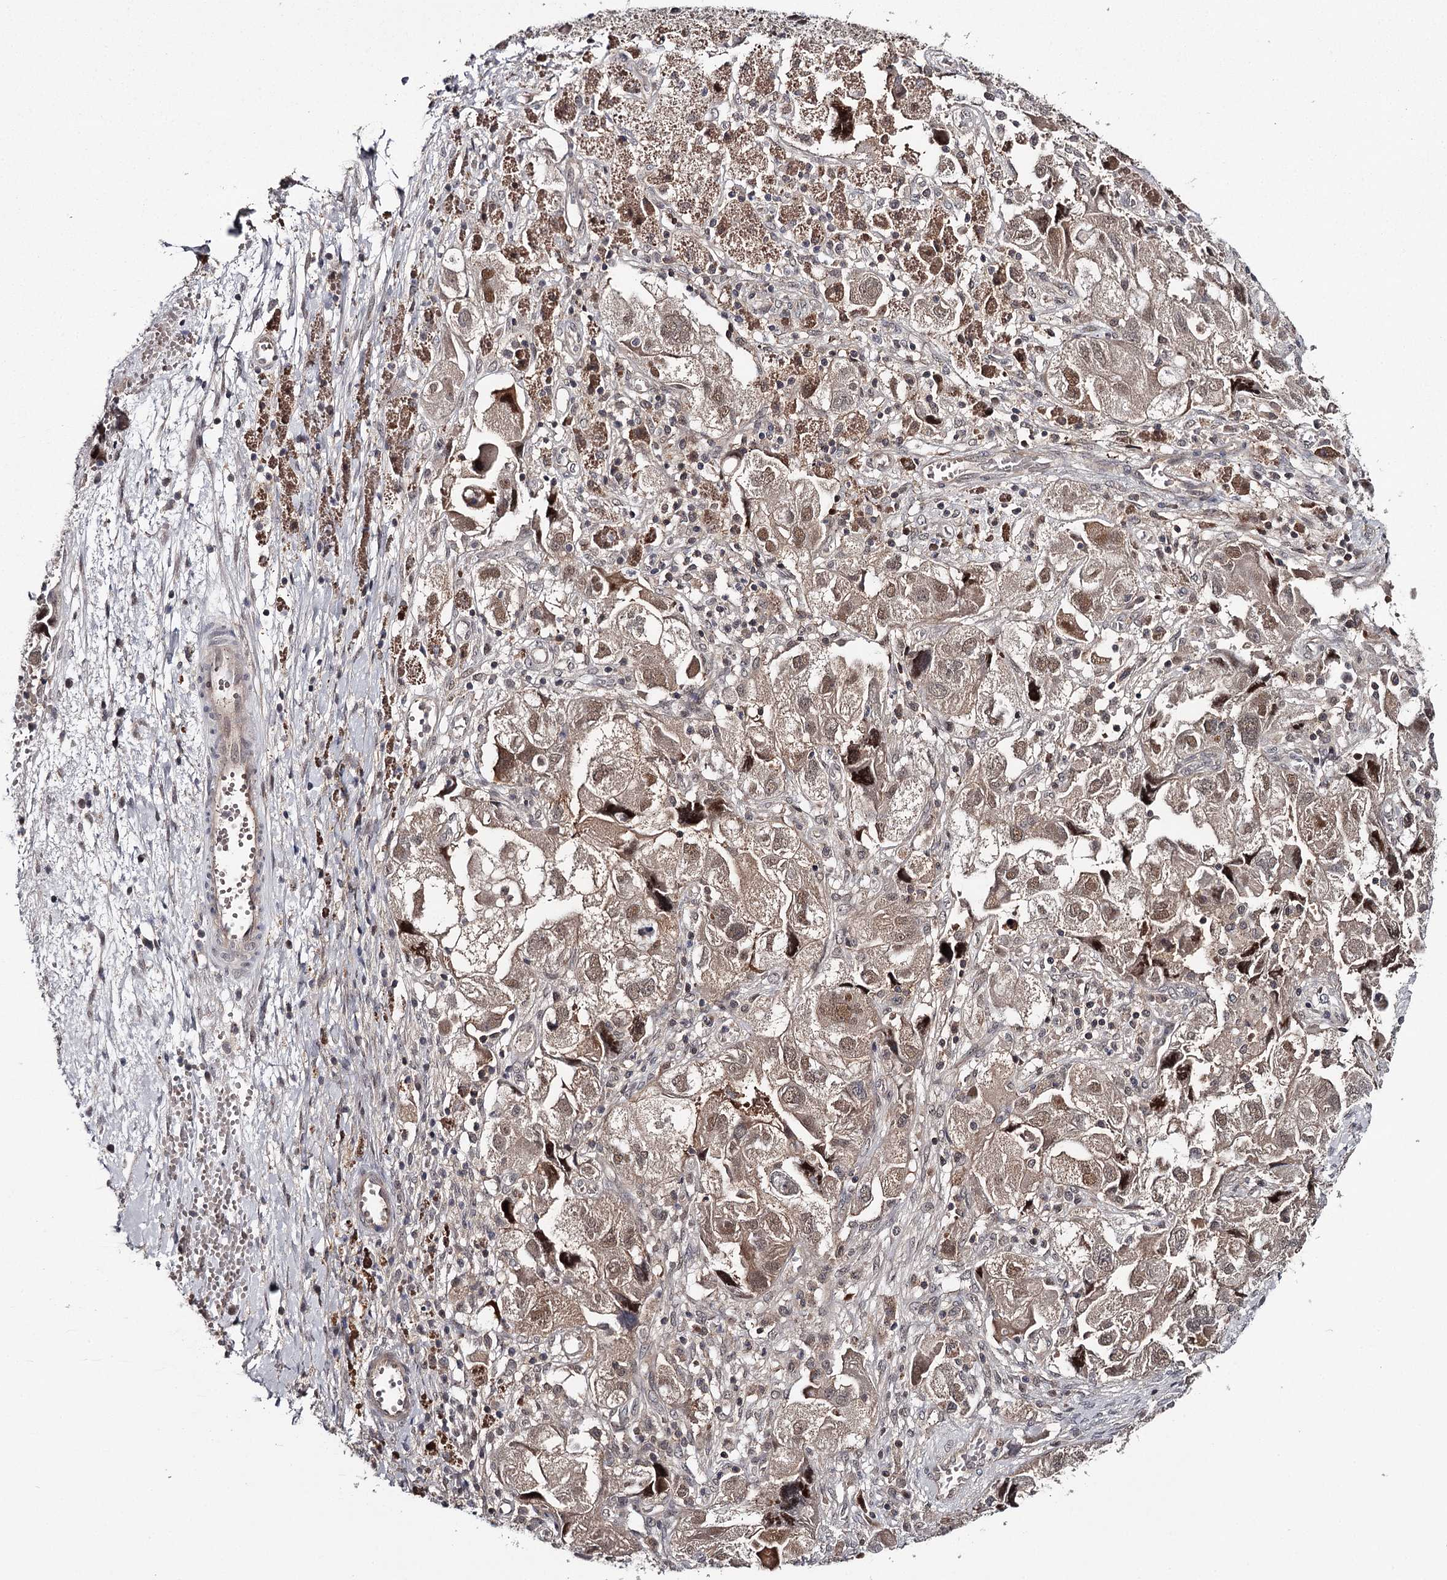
{"staining": {"intensity": "strong", "quantity": "25%-75%", "location": "cytoplasmic/membranous,nuclear"}, "tissue": "ovarian cancer", "cell_type": "Tumor cells", "image_type": "cancer", "snomed": [{"axis": "morphology", "description": "Carcinoma, NOS"}, {"axis": "morphology", "description": "Cystadenocarcinoma, serous, NOS"}, {"axis": "topography", "description": "Ovary"}], "caption": "Approximately 25%-75% of tumor cells in ovarian cancer reveal strong cytoplasmic/membranous and nuclear protein staining as visualized by brown immunohistochemical staining.", "gene": "GTSF1", "patient": {"sex": "female", "age": 69}}